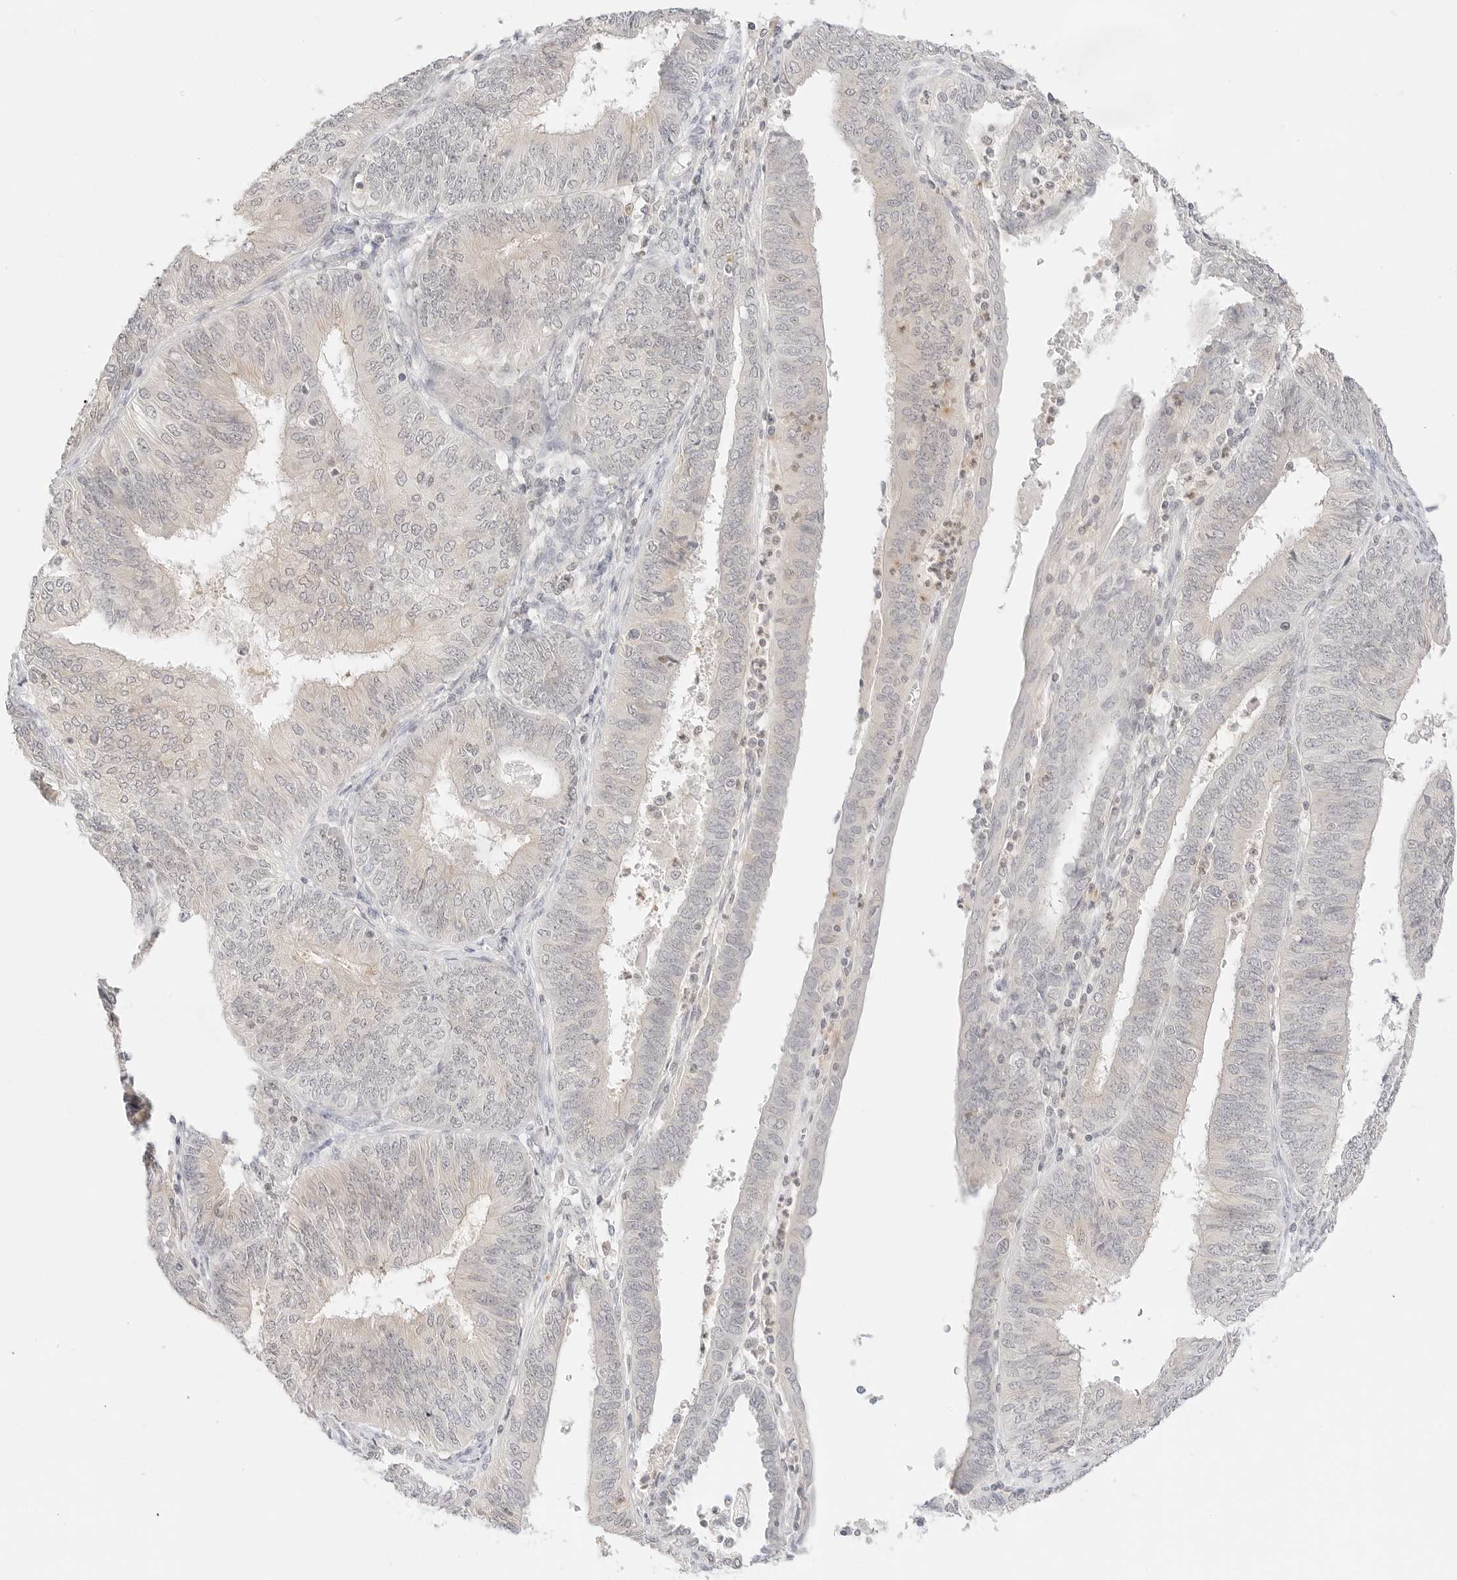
{"staining": {"intensity": "weak", "quantity": "<25%", "location": "cytoplasmic/membranous"}, "tissue": "endometrial cancer", "cell_type": "Tumor cells", "image_type": "cancer", "snomed": [{"axis": "morphology", "description": "Adenocarcinoma, NOS"}, {"axis": "topography", "description": "Endometrium"}], "caption": "A photomicrograph of human endometrial cancer (adenocarcinoma) is negative for staining in tumor cells.", "gene": "GNAS", "patient": {"sex": "female", "age": 58}}